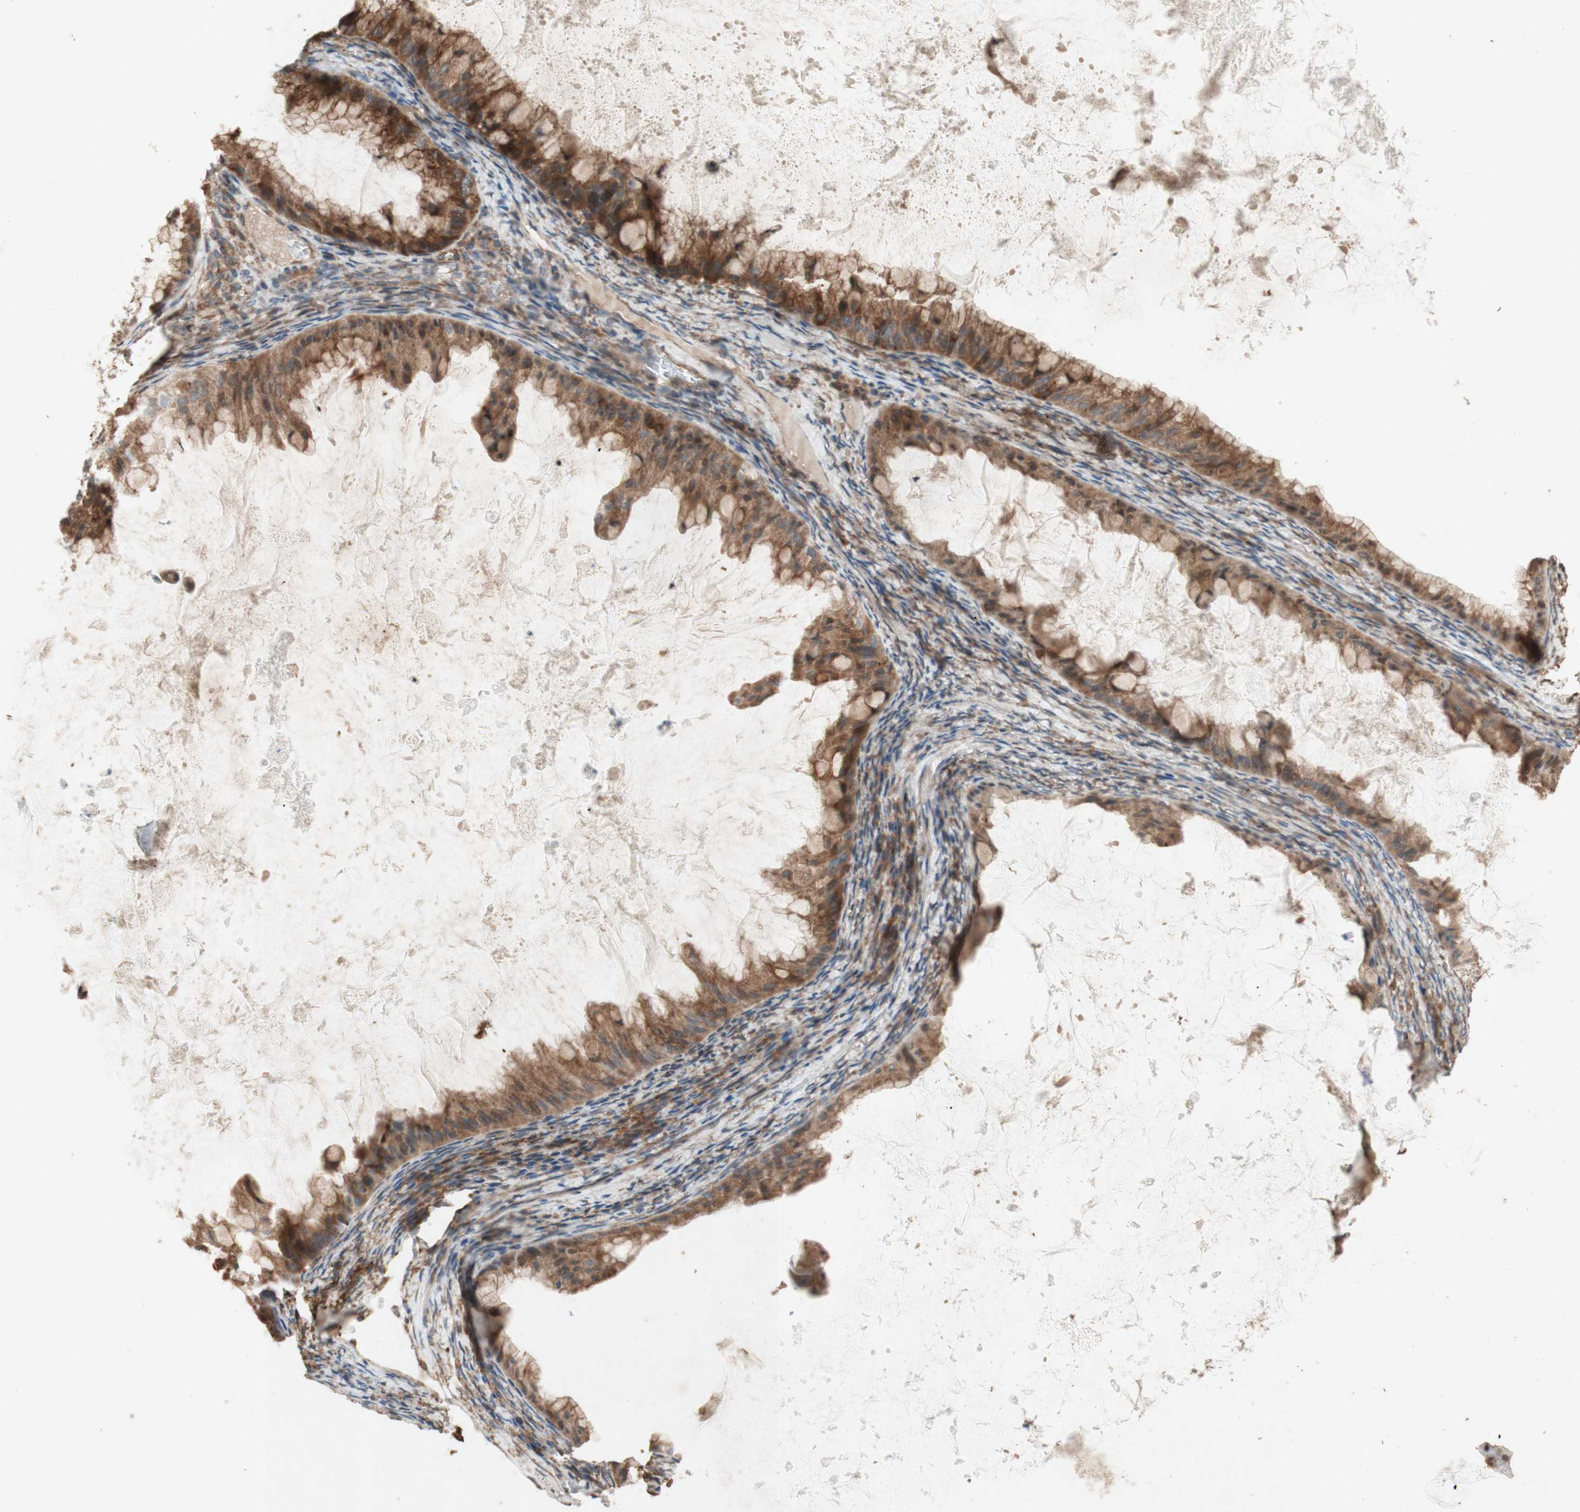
{"staining": {"intensity": "strong", "quantity": ">75%", "location": "cytoplasmic/membranous"}, "tissue": "ovarian cancer", "cell_type": "Tumor cells", "image_type": "cancer", "snomed": [{"axis": "morphology", "description": "Cystadenocarcinoma, mucinous, NOS"}, {"axis": "topography", "description": "Ovary"}], "caption": "Protein staining shows strong cytoplasmic/membranous expression in about >75% of tumor cells in ovarian mucinous cystadenocarcinoma.", "gene": "SOCS2", "patient": {"sex": "female", "age": 61}}